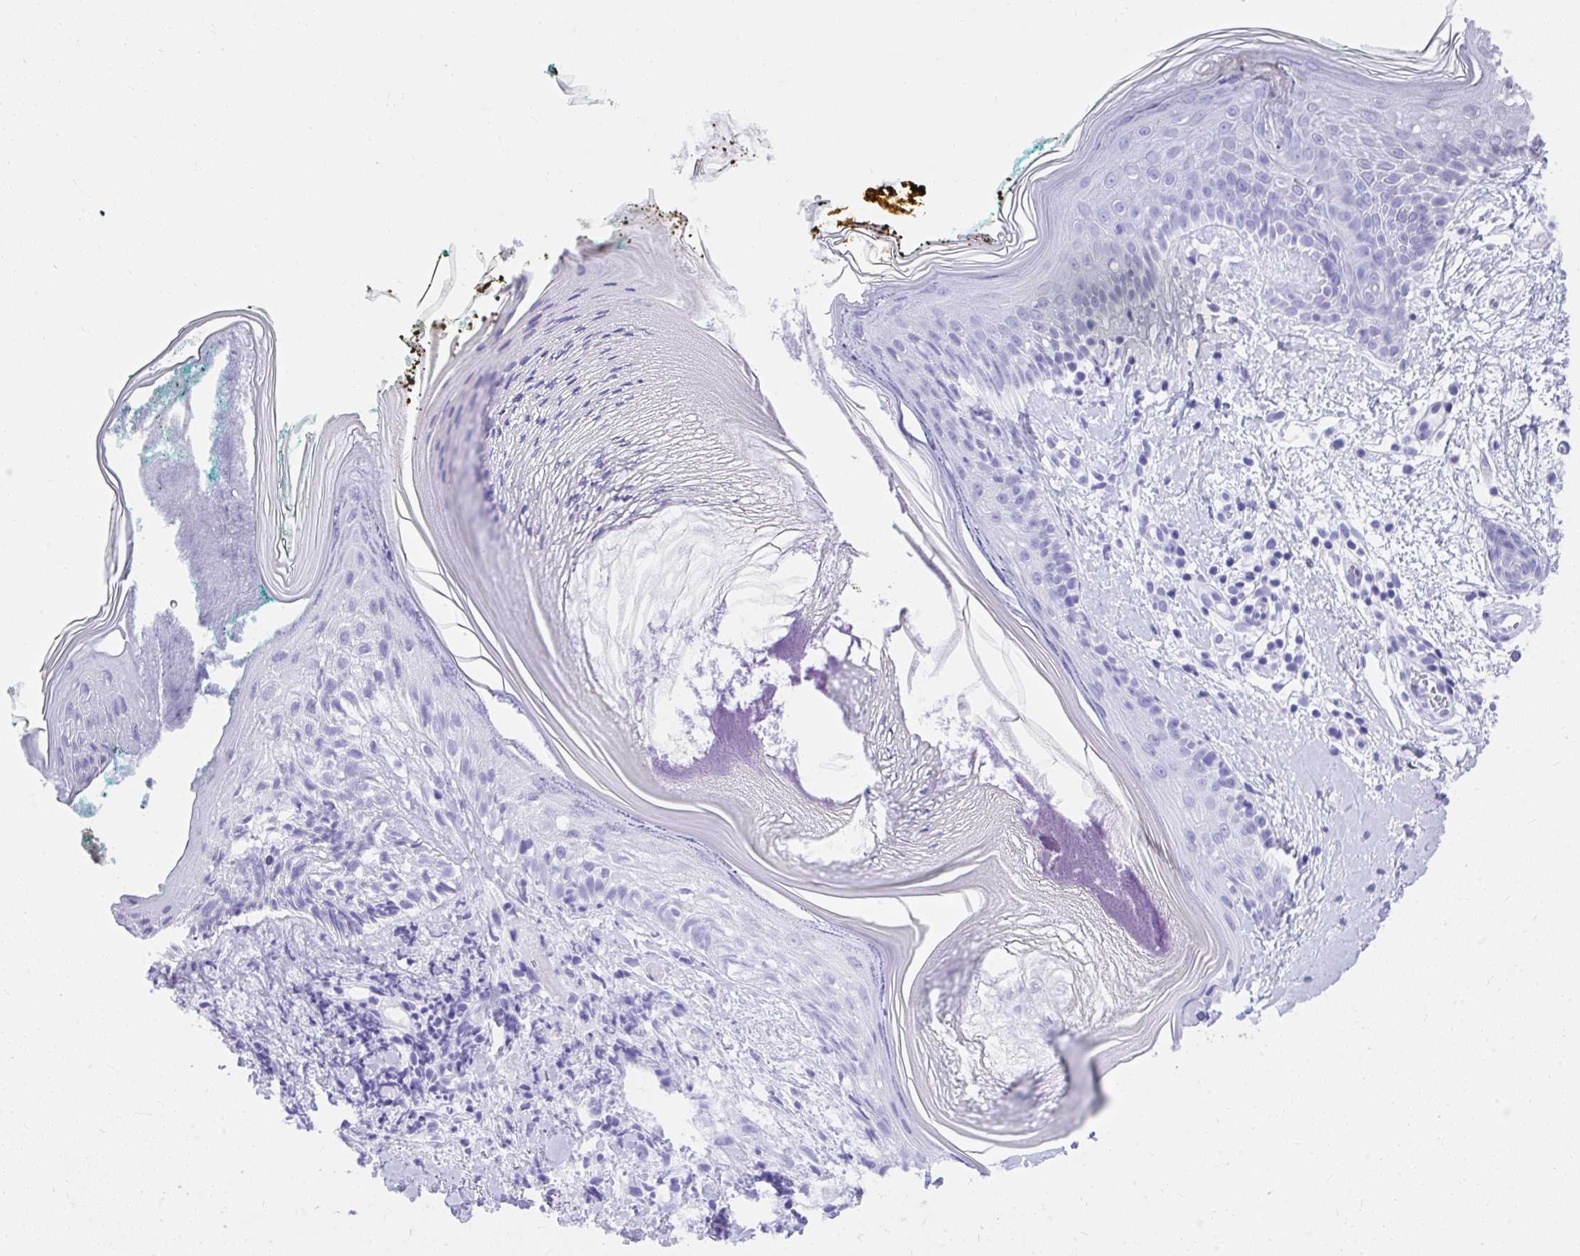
{"staining": {"intensity": "negative", "quantity": "none", "location": "none"}, "tissue": "skin", "cell_type": "Fibroblasts", "image_type": "normal", "snomed": [{"axis": "morphology", "description": "Normal tissue, NOS"}, {"axis": "topography", "description": "Skin"}], "caption": "The IHC micrograph has no significant positivity in fibroblasts of skin. Nuclei are stained in blue.", "gene": "KCNN4", "patient": {"sex": "female", "age": 34}}